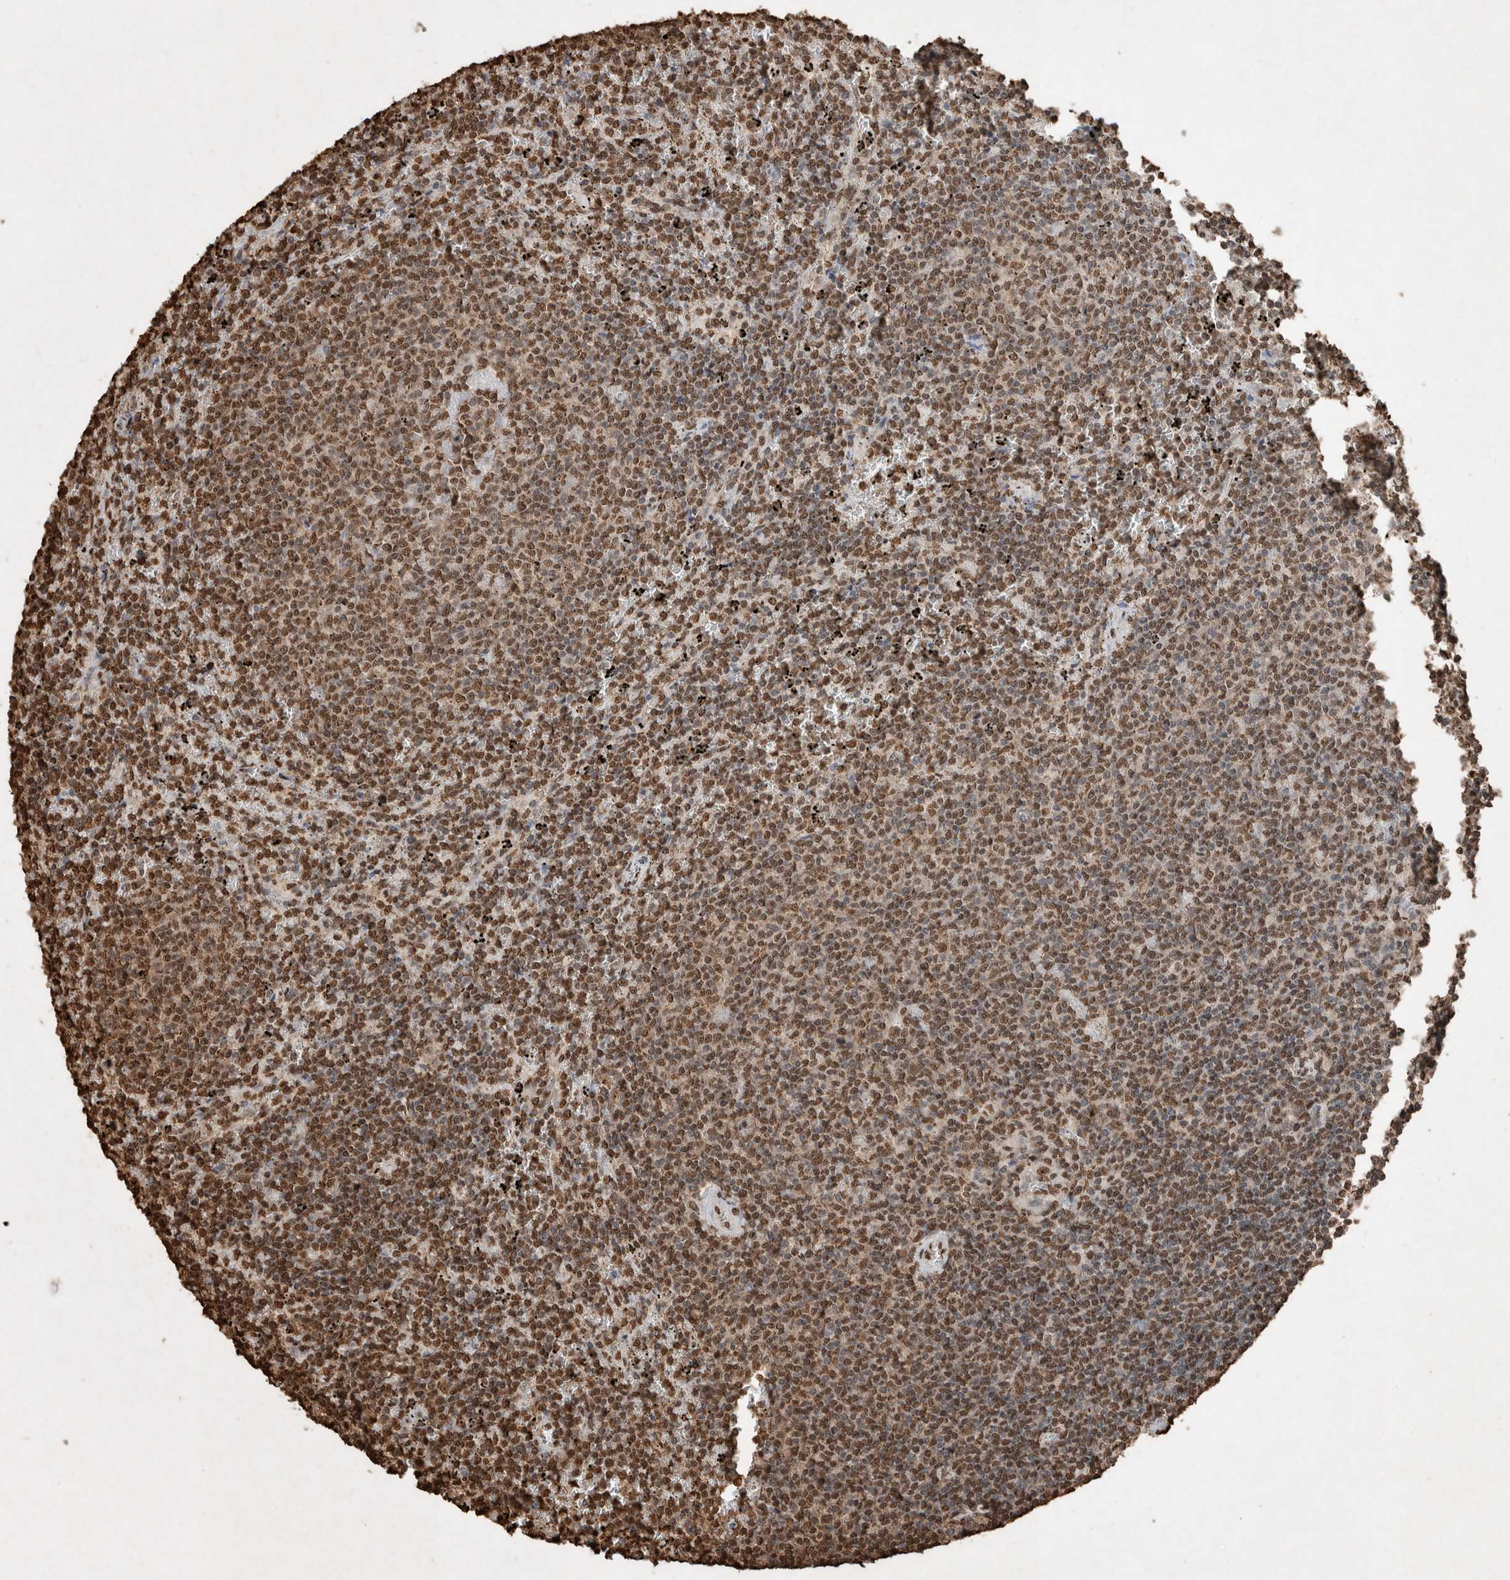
{"staining": {"intensity": "moderate", "quantity": ">75%", "location": "nuclear"}, "tissue": "lymphoma", "cell_type": "Tumor cells", "image_type": "cancer", "snomed": [{"axis": "morphology", "description": "Malignant lymphoma, non-Hodgkin's type, Low grade"}, {"axis": "topography", "description": "Spleen"}], "caption": "Protein staining by IHC displays moderate nuclear positivity in approximately >75% of tumor cells in lymphoma.", "gene": "FSTL3", "patient": {"sex": "female", "age": 50}}